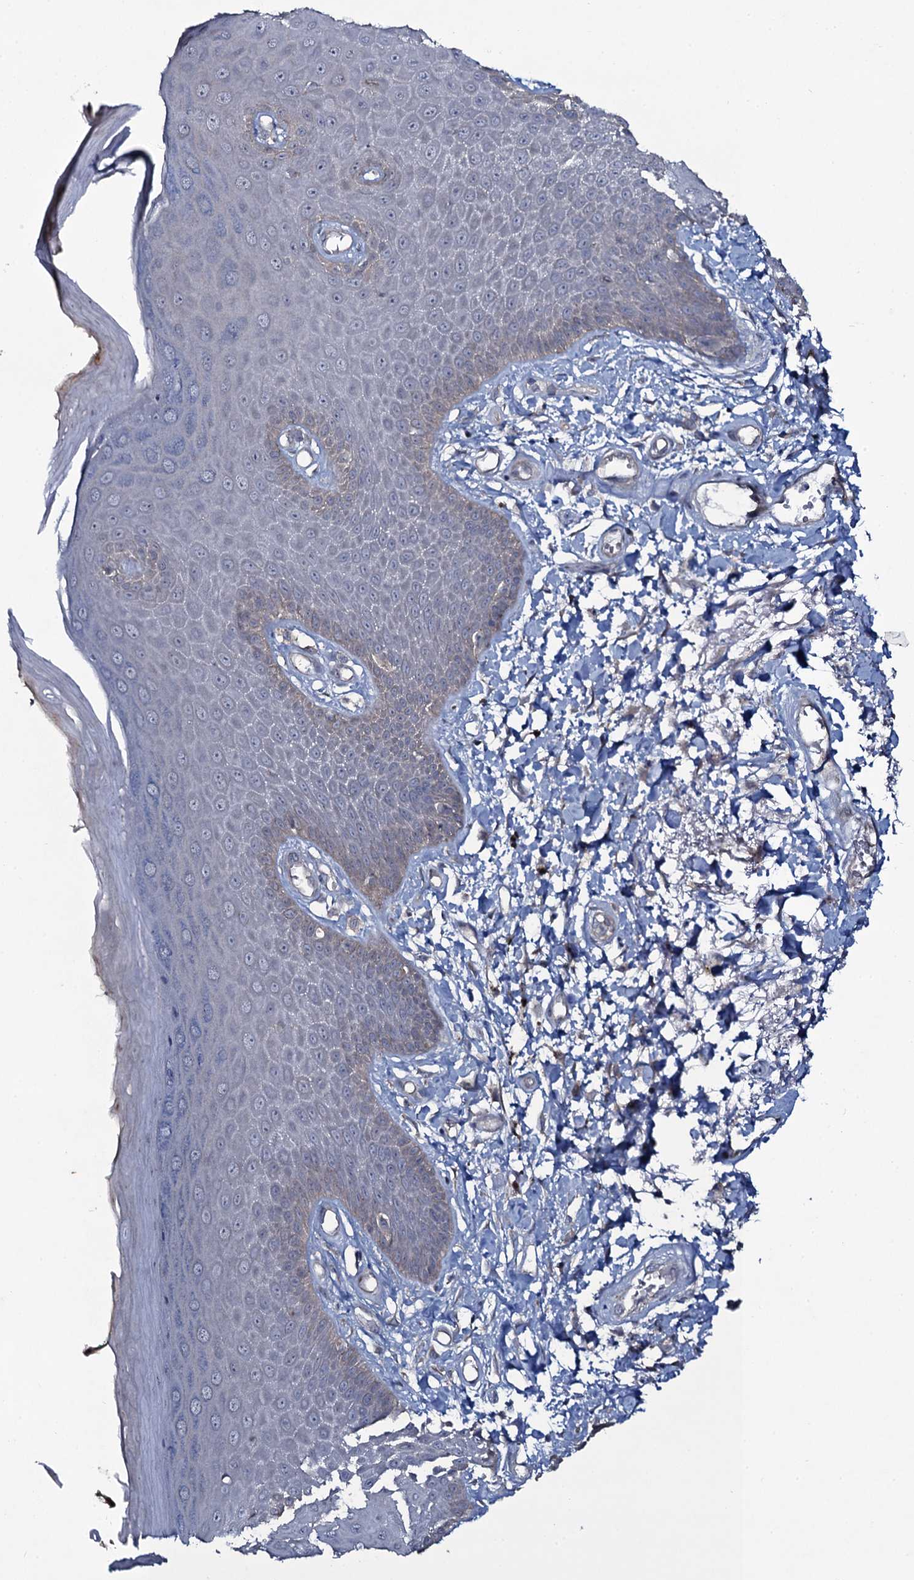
{"staining": {"intensity": "weak", "quantity": "25%-75%", "location": "cytoplasmic/membranous"}, "tissue": "skin", "cell_type": "Epidermal cells", "image_type": "normal", "snomed": [{"axis": "morphology", "description": "Normal tissue, NOS"}, {"axis": "topography", "description": "Anal"}], "caption": "Brown immunohistochemical staining in normal human skin exhibits weak cytoplasmic/membranous staining in about 25%-75% of epidermal cells. The staining was performed using DAB (3,3'-diaminobenzidine) to visualize the protein expression in brown, while the nuclei were stained in blue with hematoxylin (Magnification: 20x).", "gene": "SNAP23", "patient": {"sex": "male", "age": 78}}